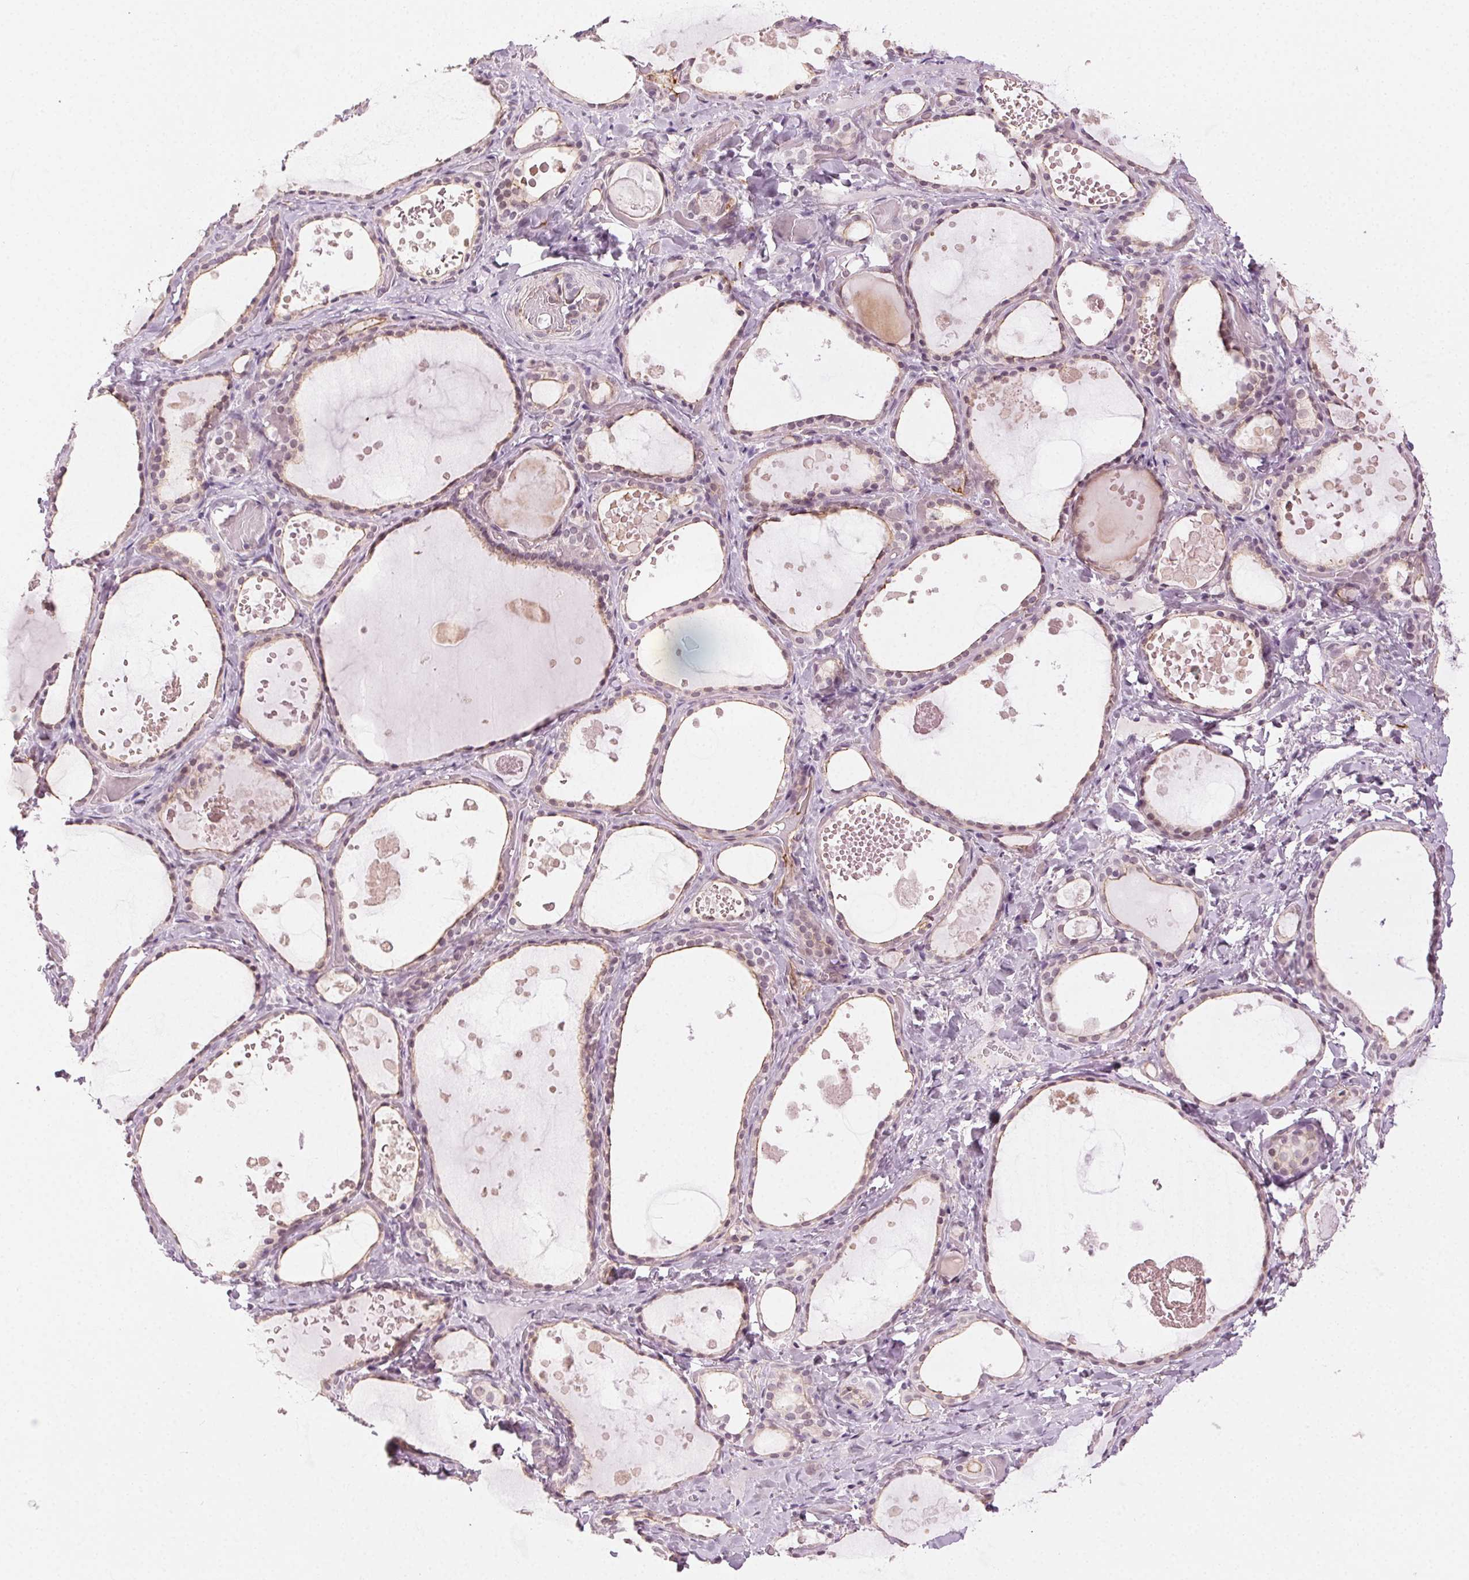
{"staining": {"intensity": "weak", "quantity": "25%-75%", "location": "cytoplasmic/membranous,nuclear"}, "tissue": "thyroid gland", "cell_type": "Glandular cells", "image_type": "normal", "snomed": [{"axis": "morphology", "description": "Normal tissue, NOS"}, {"axis": "topography", "description": "Thyroid gland"}], "caption": "Thyroid gland stained for a protein shows weak cytoplasmic/membranous,nuclear positivity in glandular cells. The protein of interest is shown in brown color, while the nuclei are stained blue.", "gene": "AIF1L", "patient": {"sex": "female", "age": 56}}